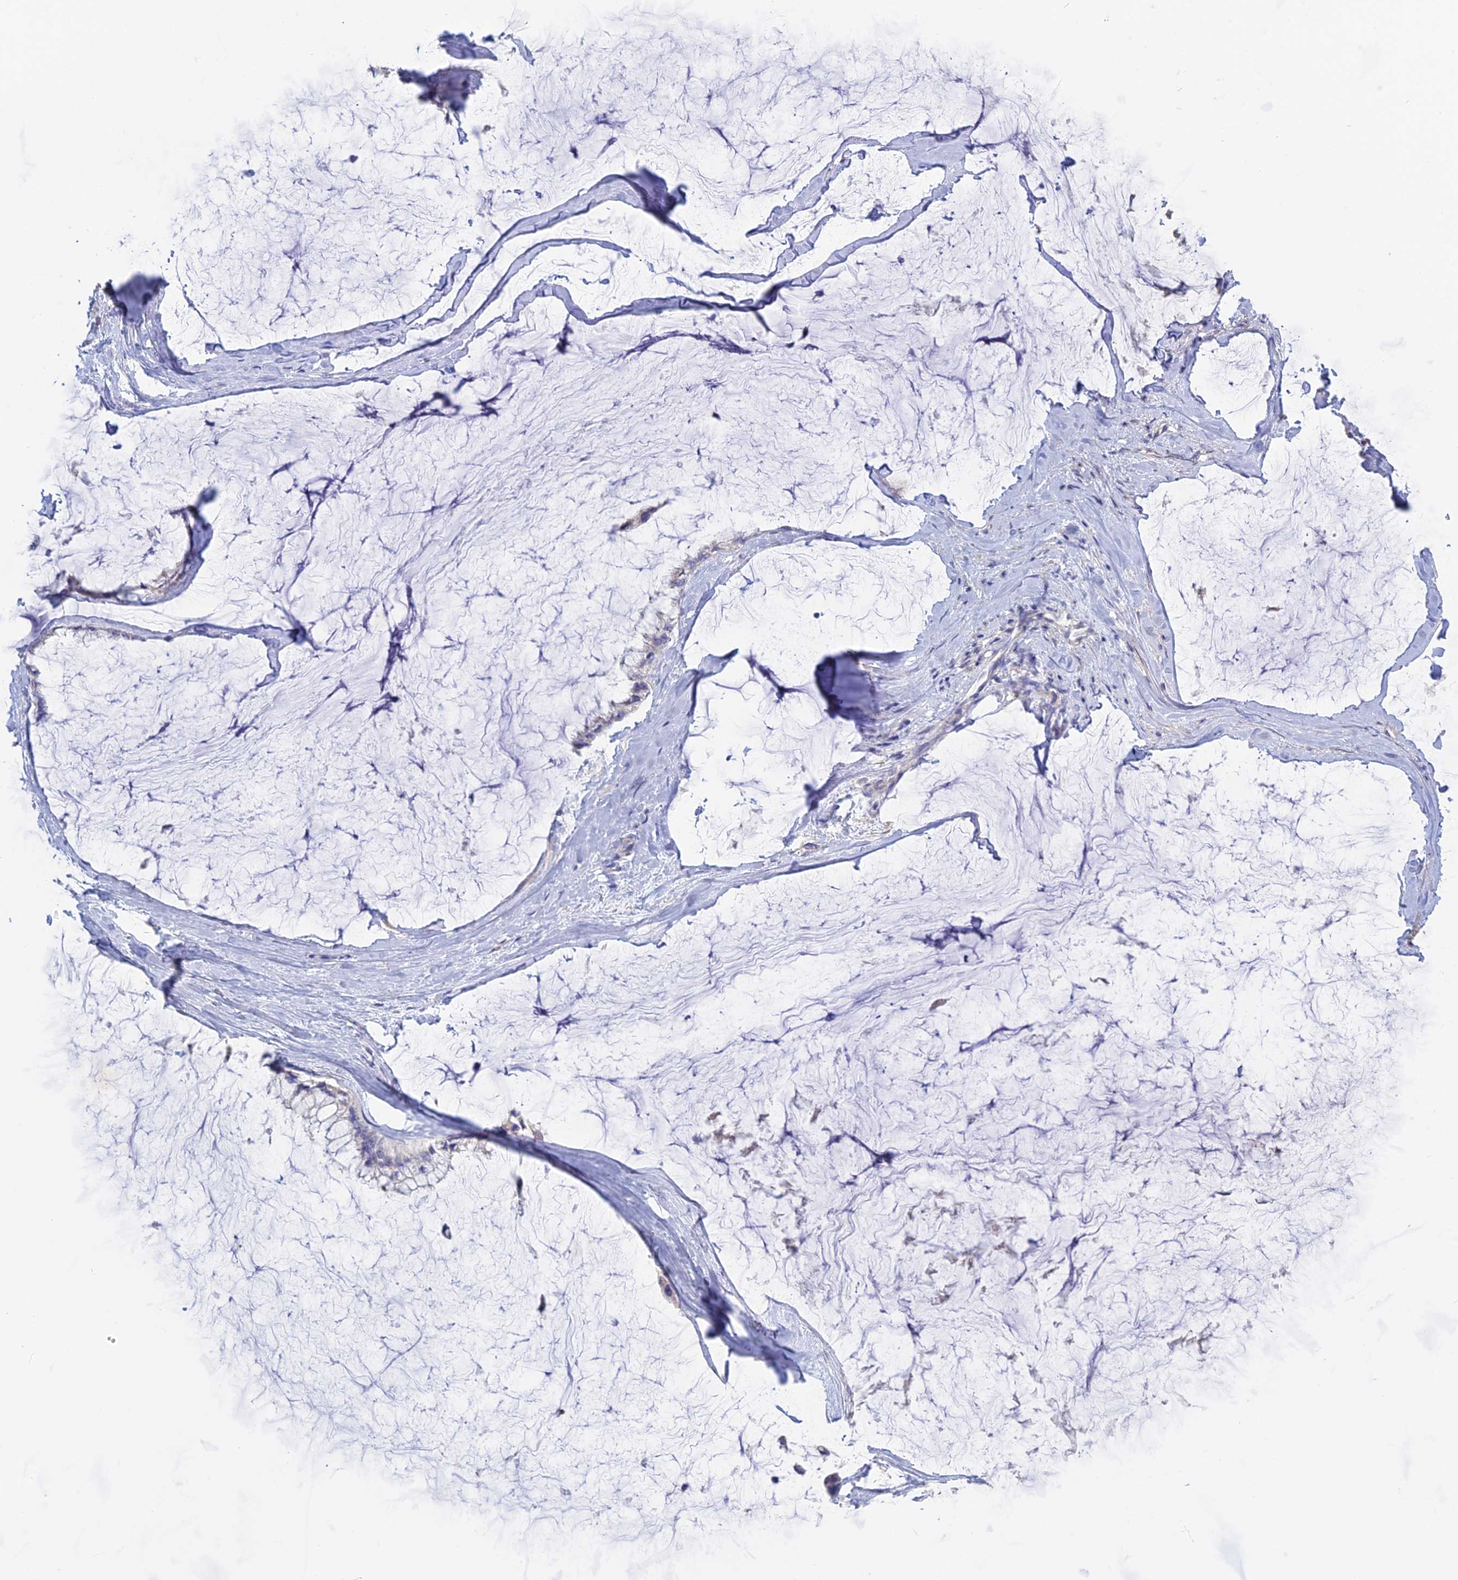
{"staining": {"intensity": "negative", "quantity": "none", "location": "none"}, "tissue": "ovarian cancer", "cell_type": "Tumor cells", "image_type": "cancer", "snomed": [{"axis": "morphology", "description": "Cystadenocarcinoma, mucinous, NOS"}, {"axis": "topography", "description": "Ovary"}], "caption": "IHC photomicrograph of neoplastic tissue: human ovarian cancer (mucinous cystadenocarcinoma) stained with DAB displays no significant protein expression in tumor cells.", "gene": "ADGRA1", "patient": {"sex": "female", "age": 39}}